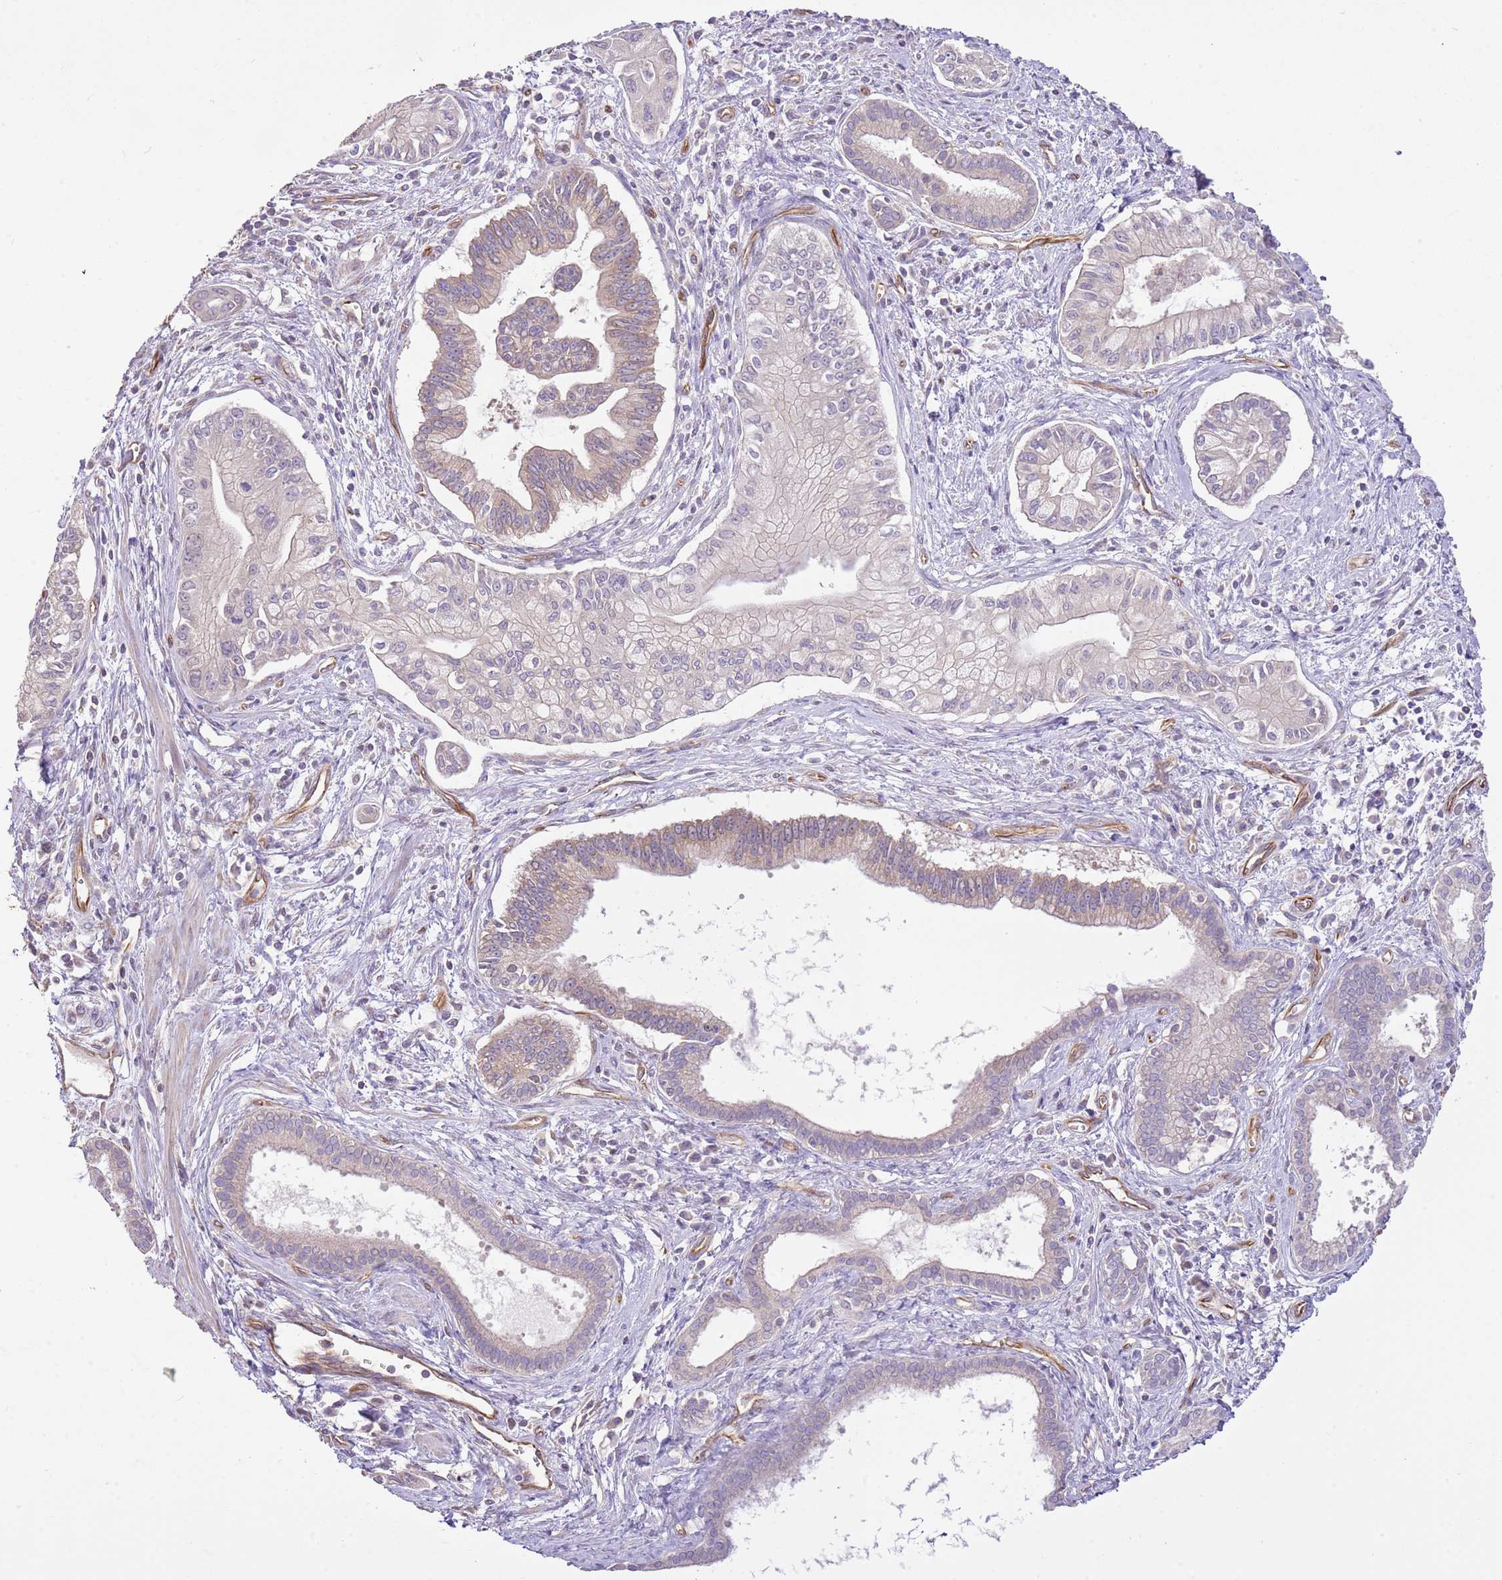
{"staining": {"intensity": "weak", "quantity": "<25%", "location": "cytoplasmic/membranous"}, "tissue": "pancreatic cancer", "cell_type": "Tumor cells", "image_type": "cancer", "snomed": [{"axis": "morphology", "description": "Adenocarcinoma, NOS"}, {"axis": "topography", "description": "Pancreas"}], "caption": "Human pancreatic cancer stained for a protein using immunohistochemistry shows no positivity in tumor cells.", "gene": "DOCK9", "patient": {"sex": "male", "age": 78}}